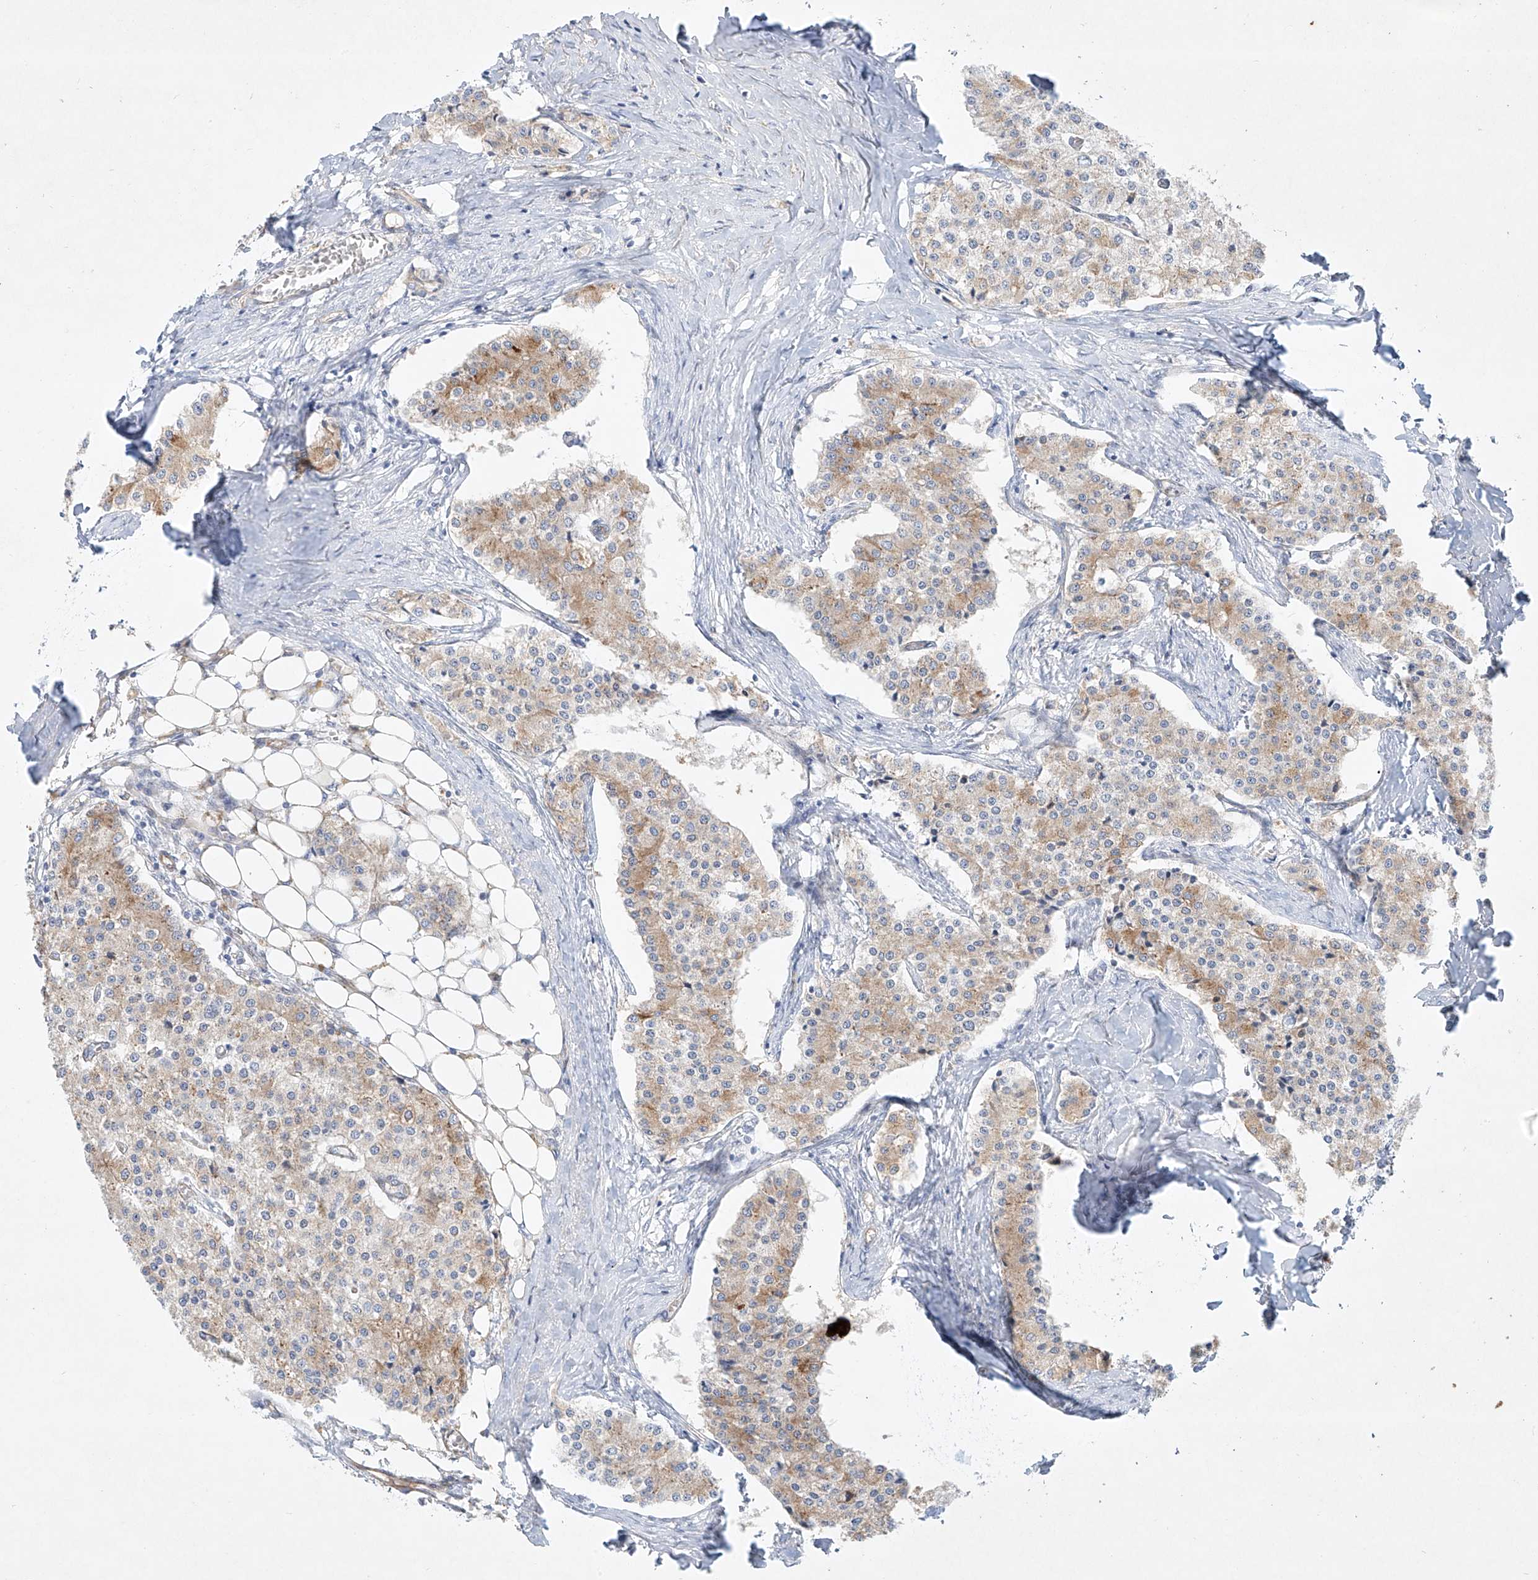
{"staining": {"intensity": "weak", "quantity": ">75%", "location": "cytoplasmic/membranous"}, "tissue": "carcinoid", "cell_type": "Tumor cells", "image_type": "cancer", "snomed": [{"axis": "morphology", "description": "Carcinoid, malignant, NOS"}, {"axis": "topography", "description": "Colon"}], "caption": "Carcinoid was stained to show a protein in brown. There is low levels of weak cytoplasmic/membranous expression in approximately >75% of tumor cells.", "gene": "REEP2", "patient": {"sex": "female", "age": 52}}